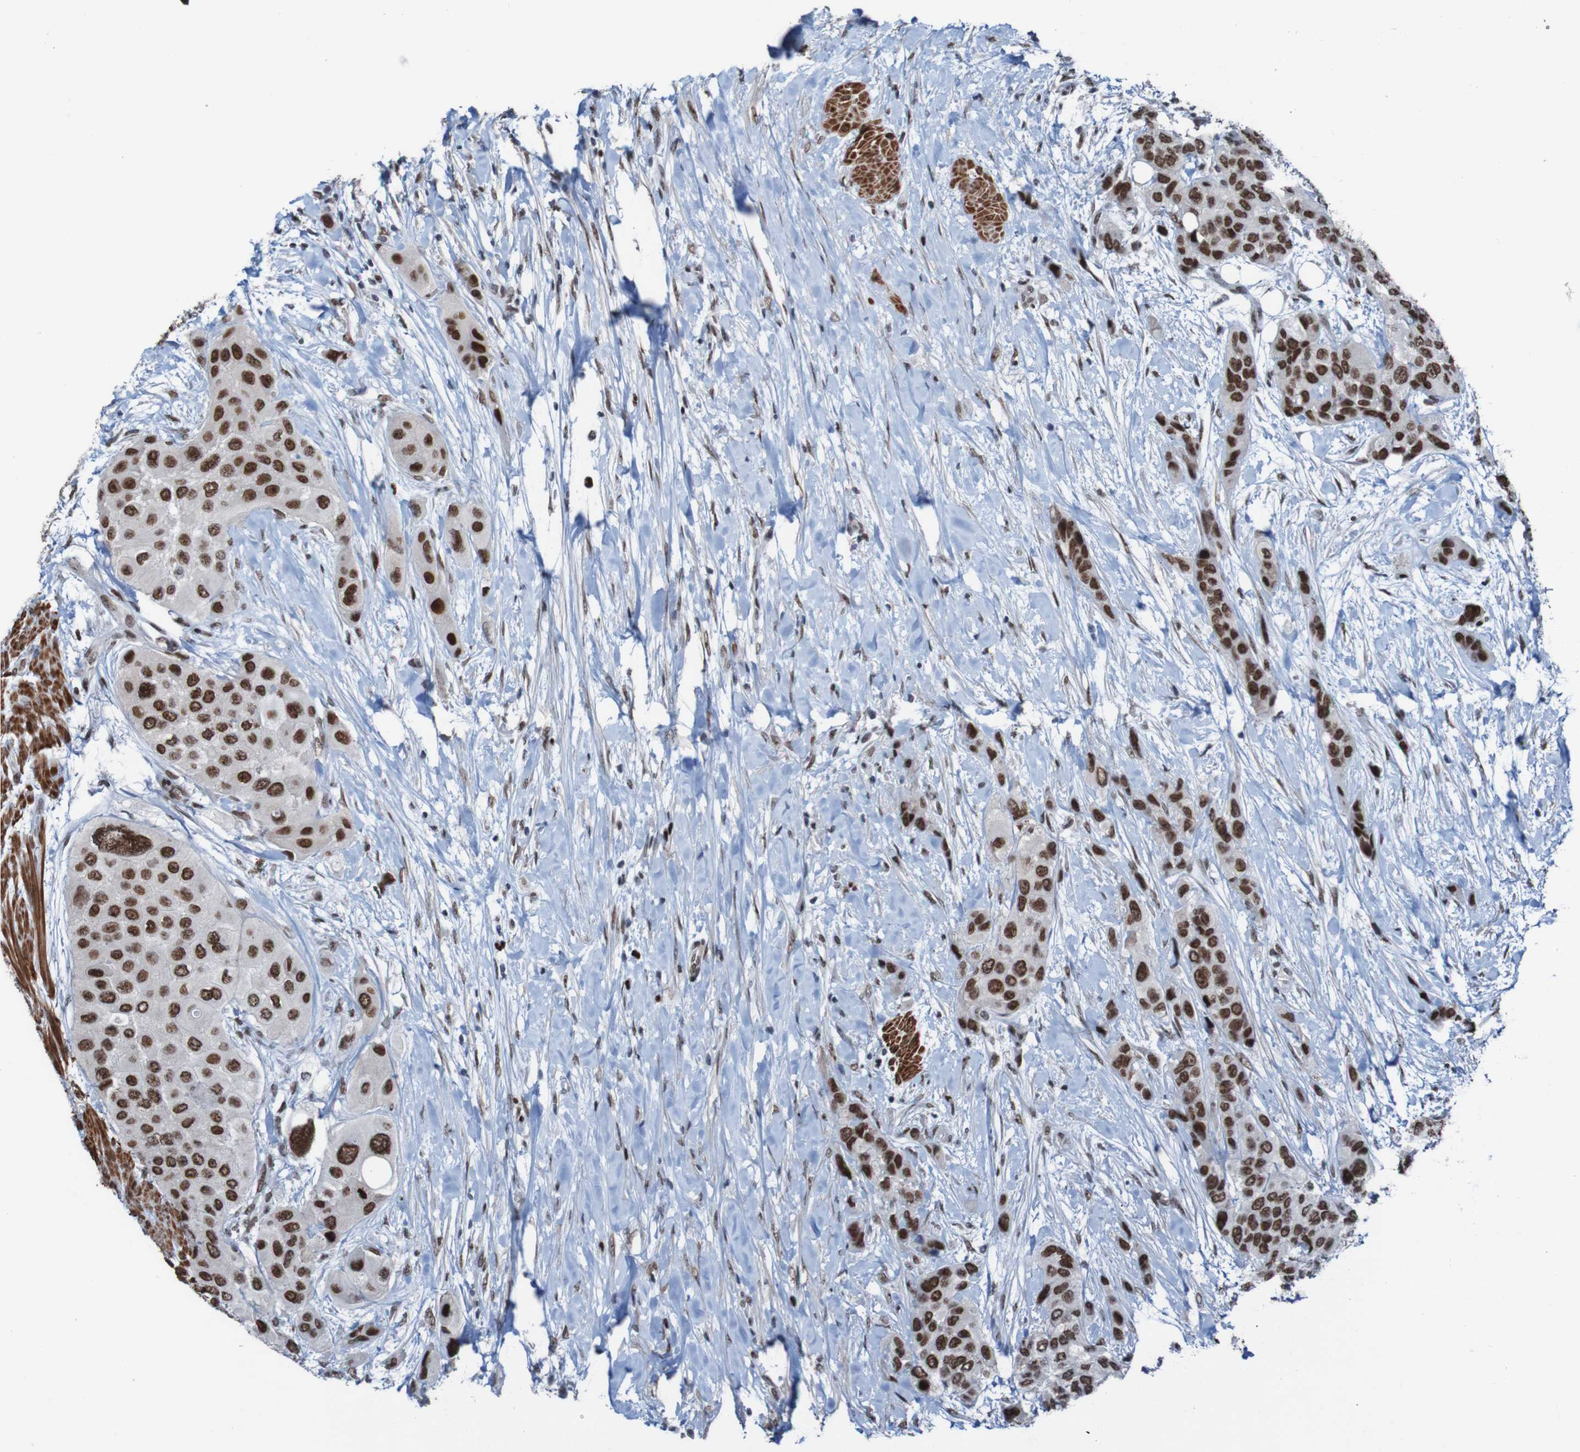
{"staining": {"intensity": "strong", "quantity": ">75%", "location": "nuclear"}, "tissue": "urothelial cancer", "cell_type": "Tumor cells", "image_type": "cancer", "snomed": [{"axis": "morphology", "description": "Urothelial carcinoma, High grade"}, {"axis": "topography", "description": "Urinary bladder"}], "caption": "A brown stain highlights strong nuclear positivity of a protein in human high-grade urothelial carcinoma tumor cells.", "gene": "PHF2", "patient": {"sex": "female", "age": 56}}